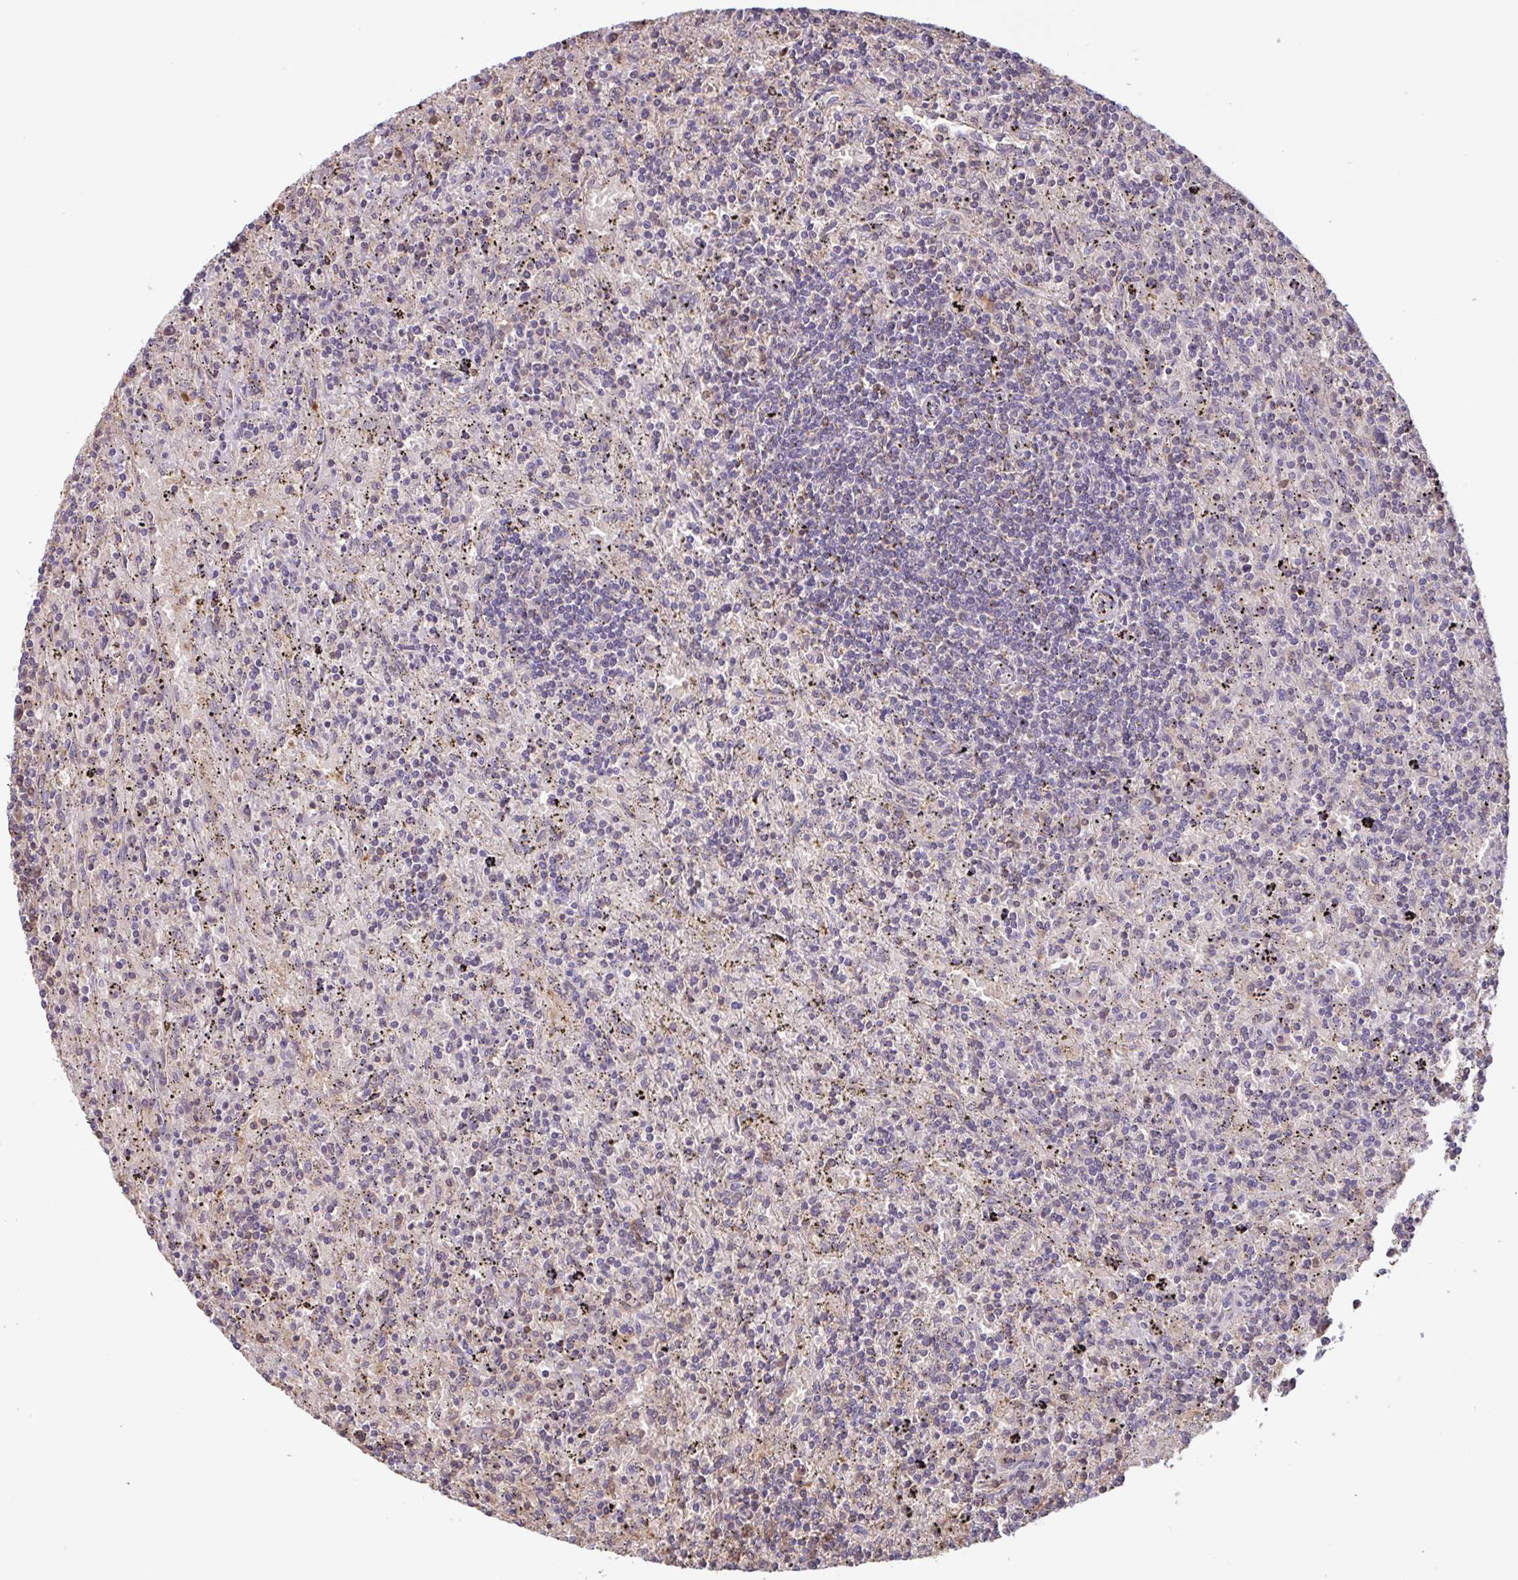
{"staining": {"intensity": "negative", "quantity": "none", "location": "none"}, "tissue": "lymphoma", "cell_type": "Tumor cells", "image_type": "cancer", "snomed": [{"axis": "morphology", "description": "Malignant lymphoma, non-Hodgkin's type, Low grade"}, {"axis": "topography", "description": "Spleen"}], "caption": "This is an immunohistochemistry histopathology image of low-grade malignant lymphoma, non-Hodgkin's type. There is no staining in tumor cells.", "gene": "OTOP2", "patient": {"sex": "male", "age": 76}}